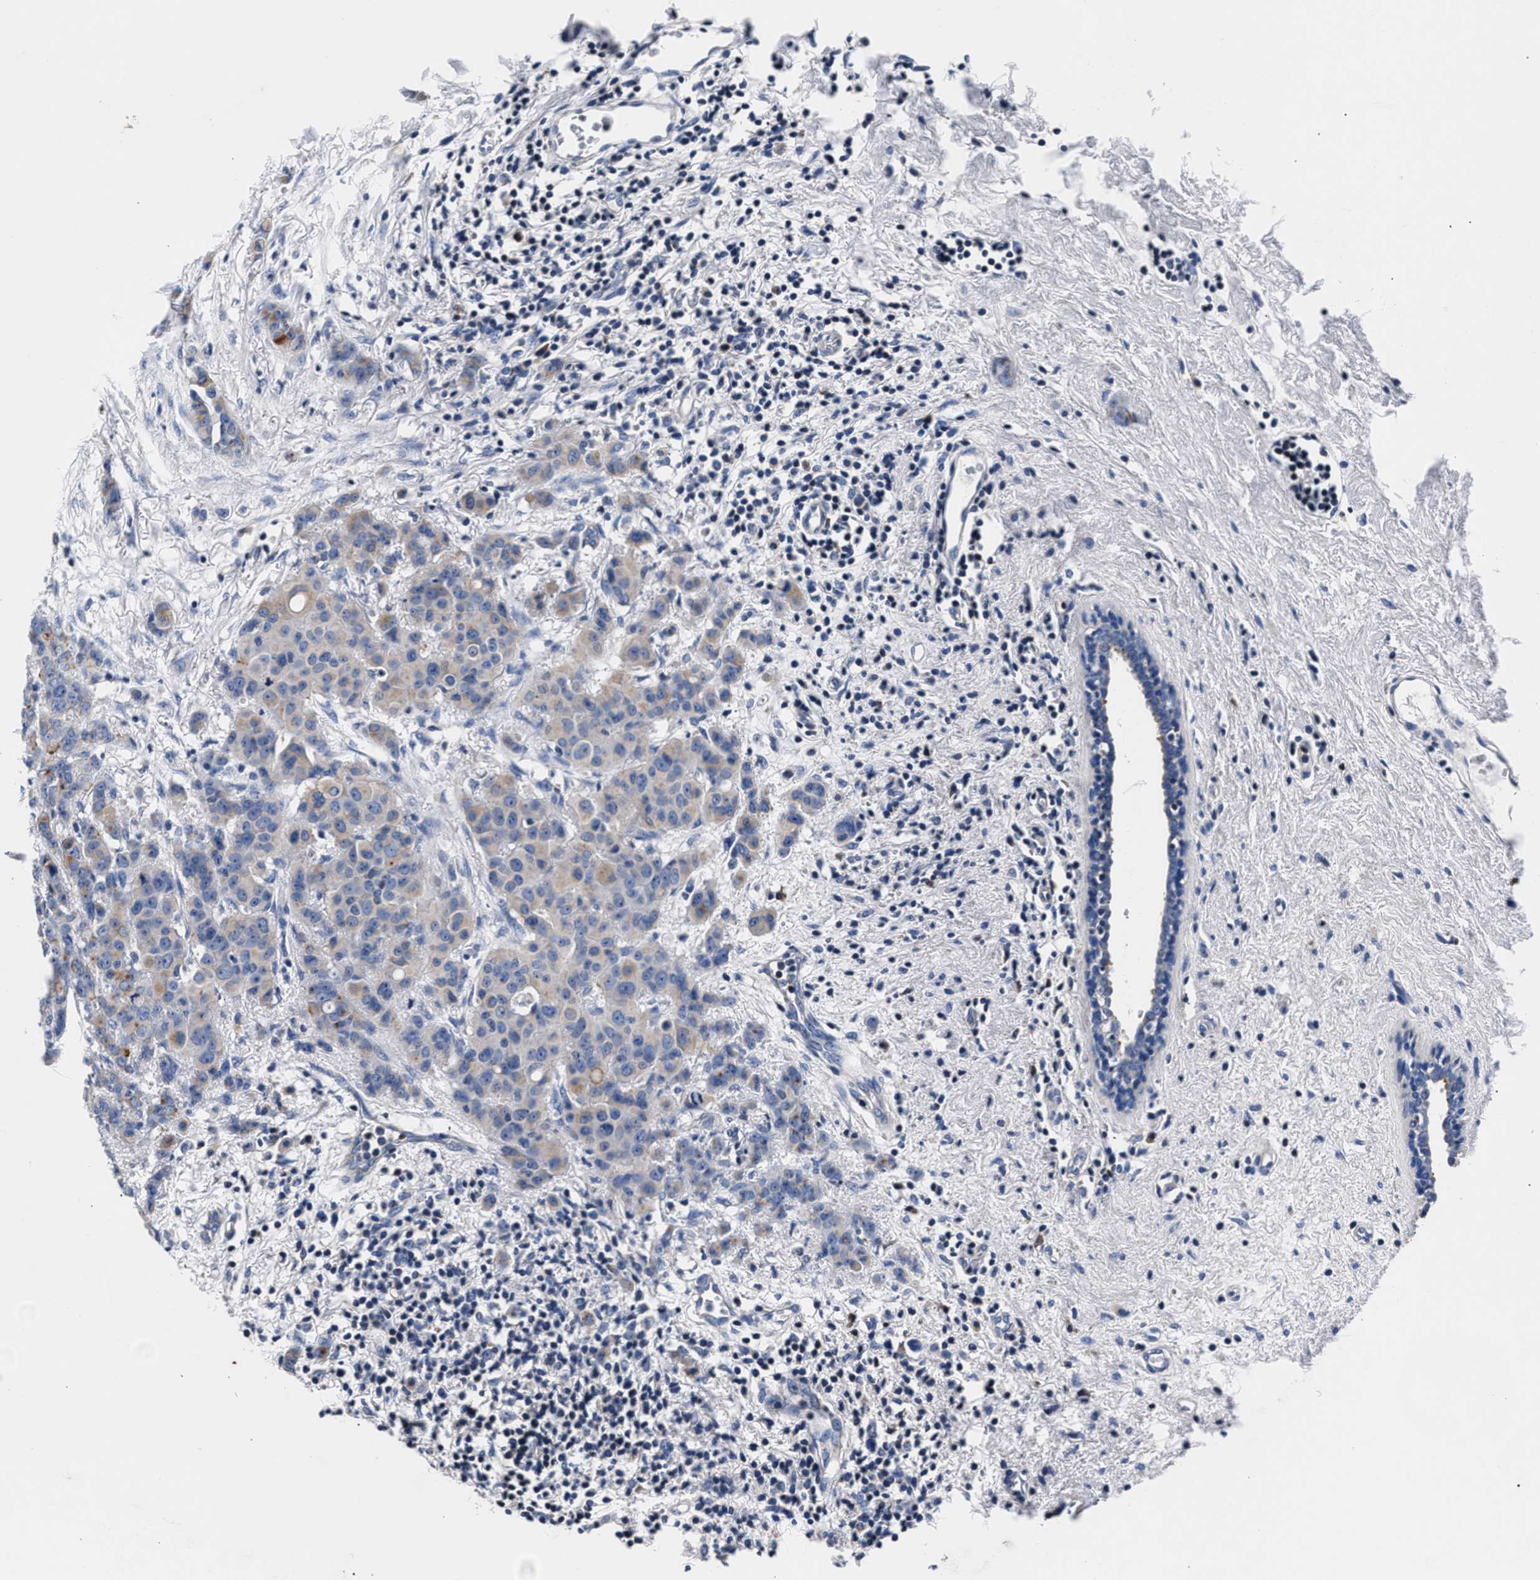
{"staining": {"intensity": "moderate", "quantity": "<25%", "location": "cytoplasmic/membranous"}, "tissue": "breast cancer", "cell_type": "Tumor cells", "image_type": "cancer", "snomed": [{"axis": "morphology", "description": "Normal tissue, NOS"}, {"axis": "morphology", "description": "Duct carcinoma"}, {"axis": "topography", "description": "Breast"}], "caption": "A histopathology image of human breast intraductal carcinoma stained for a protein demonstrates moderate cytoplasmic/membranous brown staining in tumor cells.", "gene": "PHF24", "patient": {"sex": "female", "age": 40}}